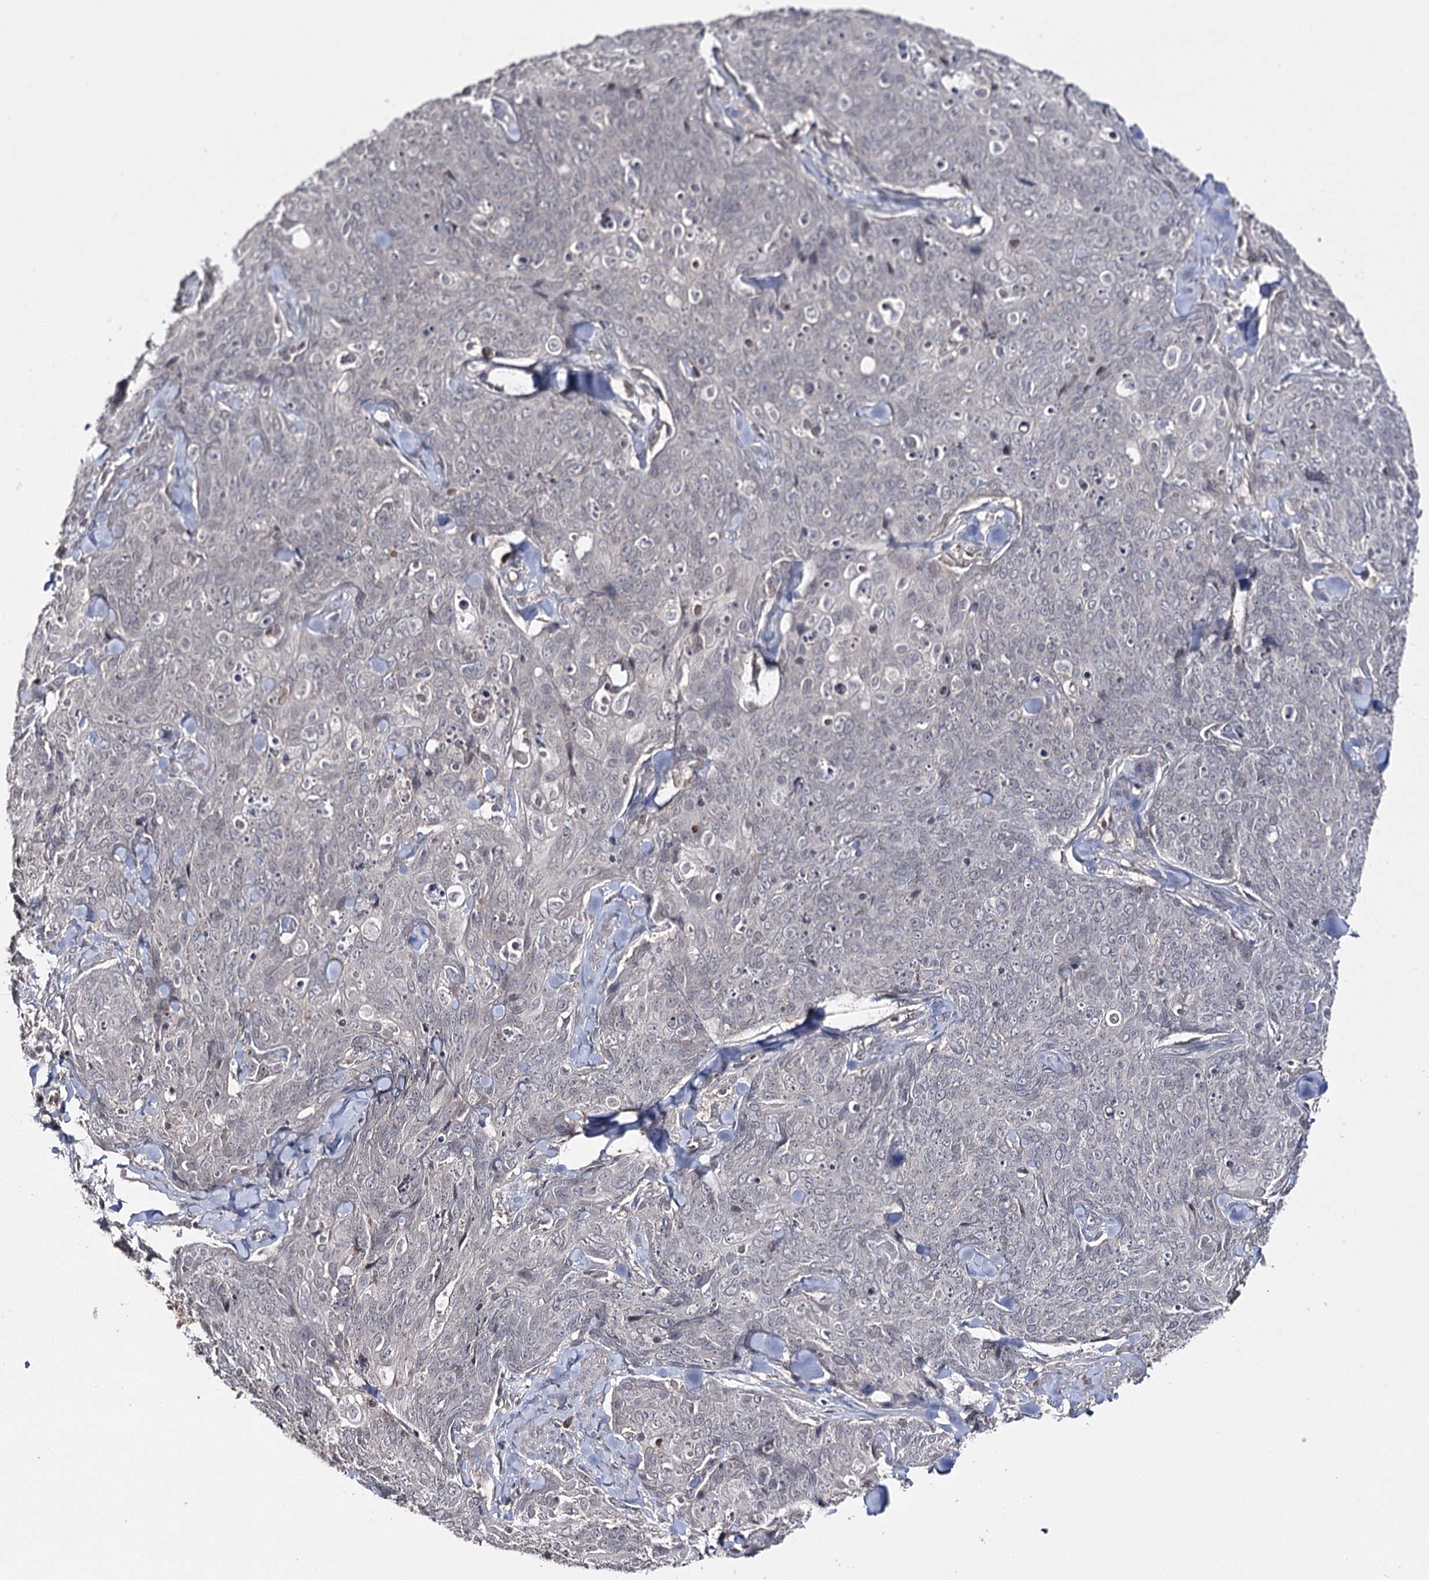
{"staining": {"intensity": "negative", "quantity": "none", "location": "none"}, "tissue": "skin cancer", "cell_type": "Tumor cells", "image_type": "cancer", "snomed": [{"axis": "morphology", "description": "Squamous cell carcinoma, NOS"}, {"axis": "topography", "description": "Skin"}, {"axis": "topography", "description": "Vulva"}], "caption": "The histopathology image shows no significant expression in tumor cells of skin squamous cell carcinoma.", "gene": "SYNGR3", "patient": {"sex": "female", "age": 85}}